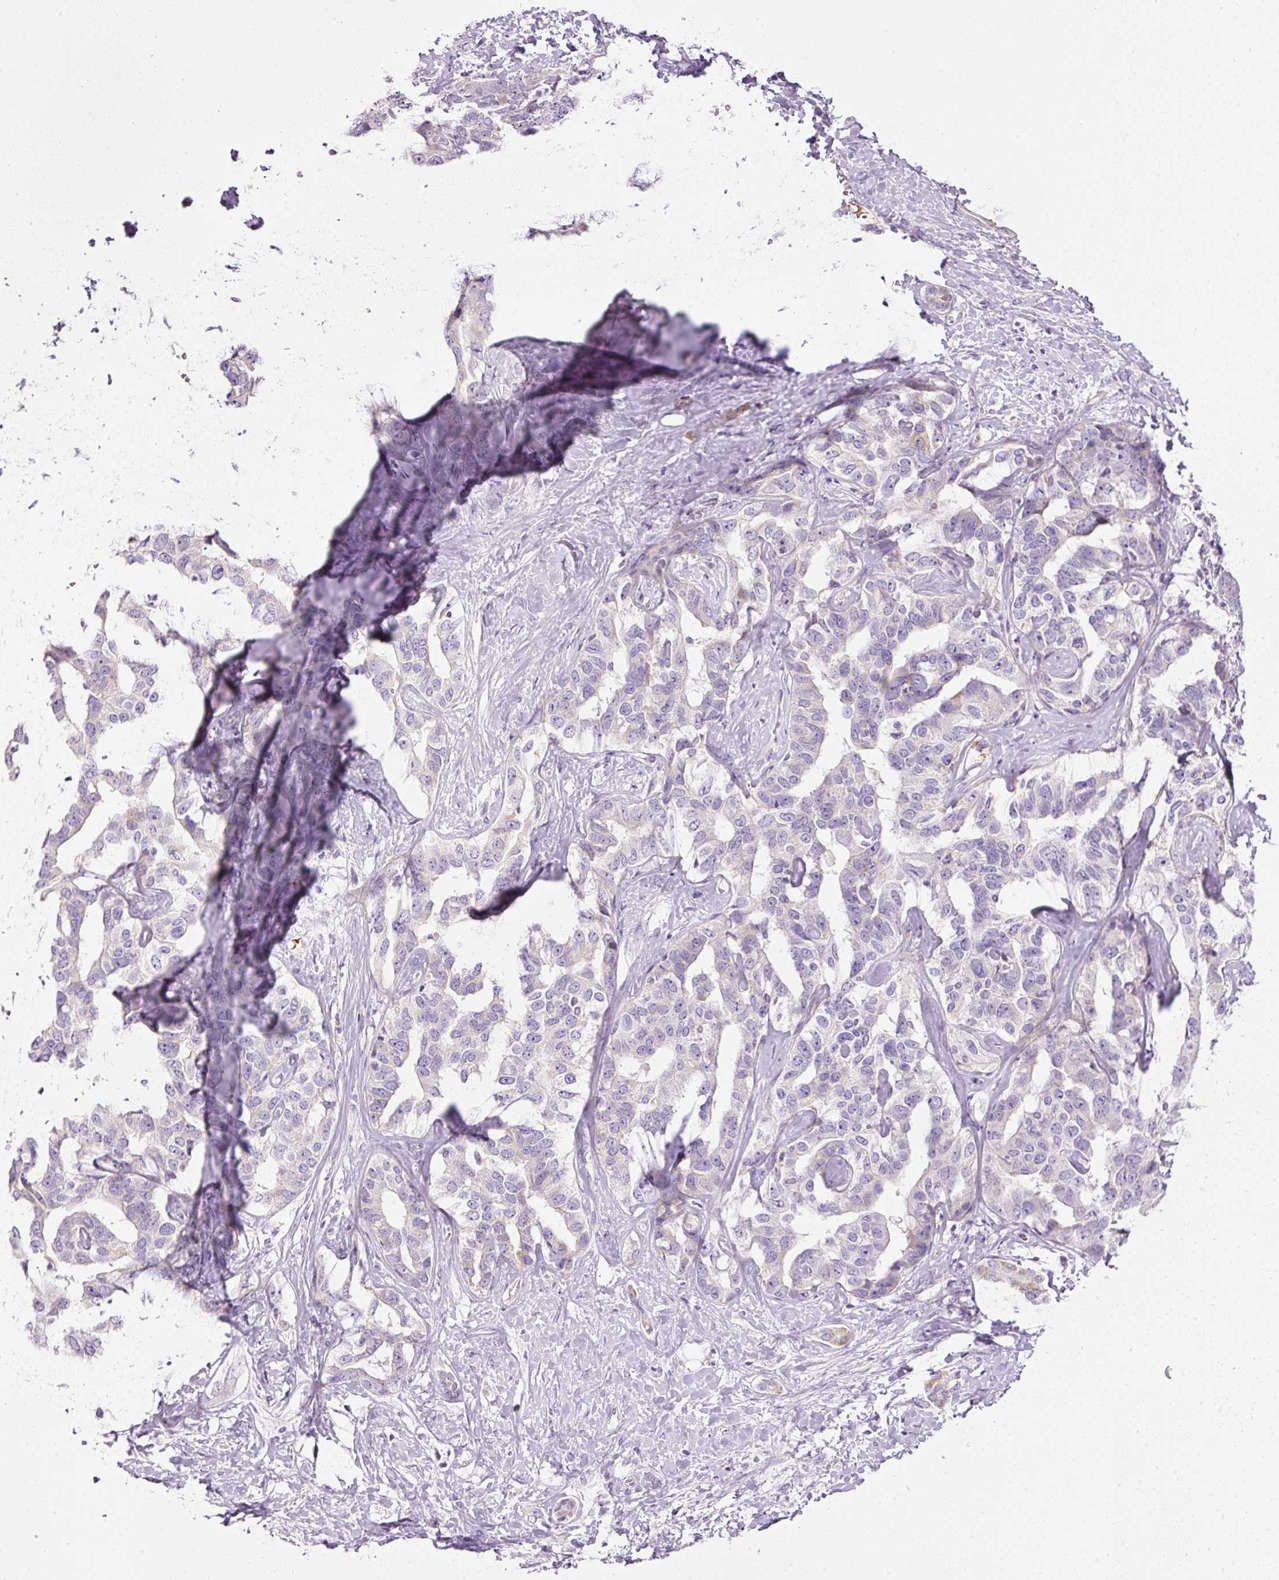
{"staining": {"intensity": "negative", "quantity": "none", "location": "none"}, "tissue": "liver cancer", "cell_type": "Tumor cells", "image_type": "cancer", "snomed": [{"axis": "morphology", "description": "Cholangiocarcinoma"}, {"axis": "topography", "description": "Liver"}], "caption": "Tumor cells are negative for protein expression in human cholangiocarcinoma (liver).", "gene": "KPNA5", "patient": {"sex": "male", "age": 59}}